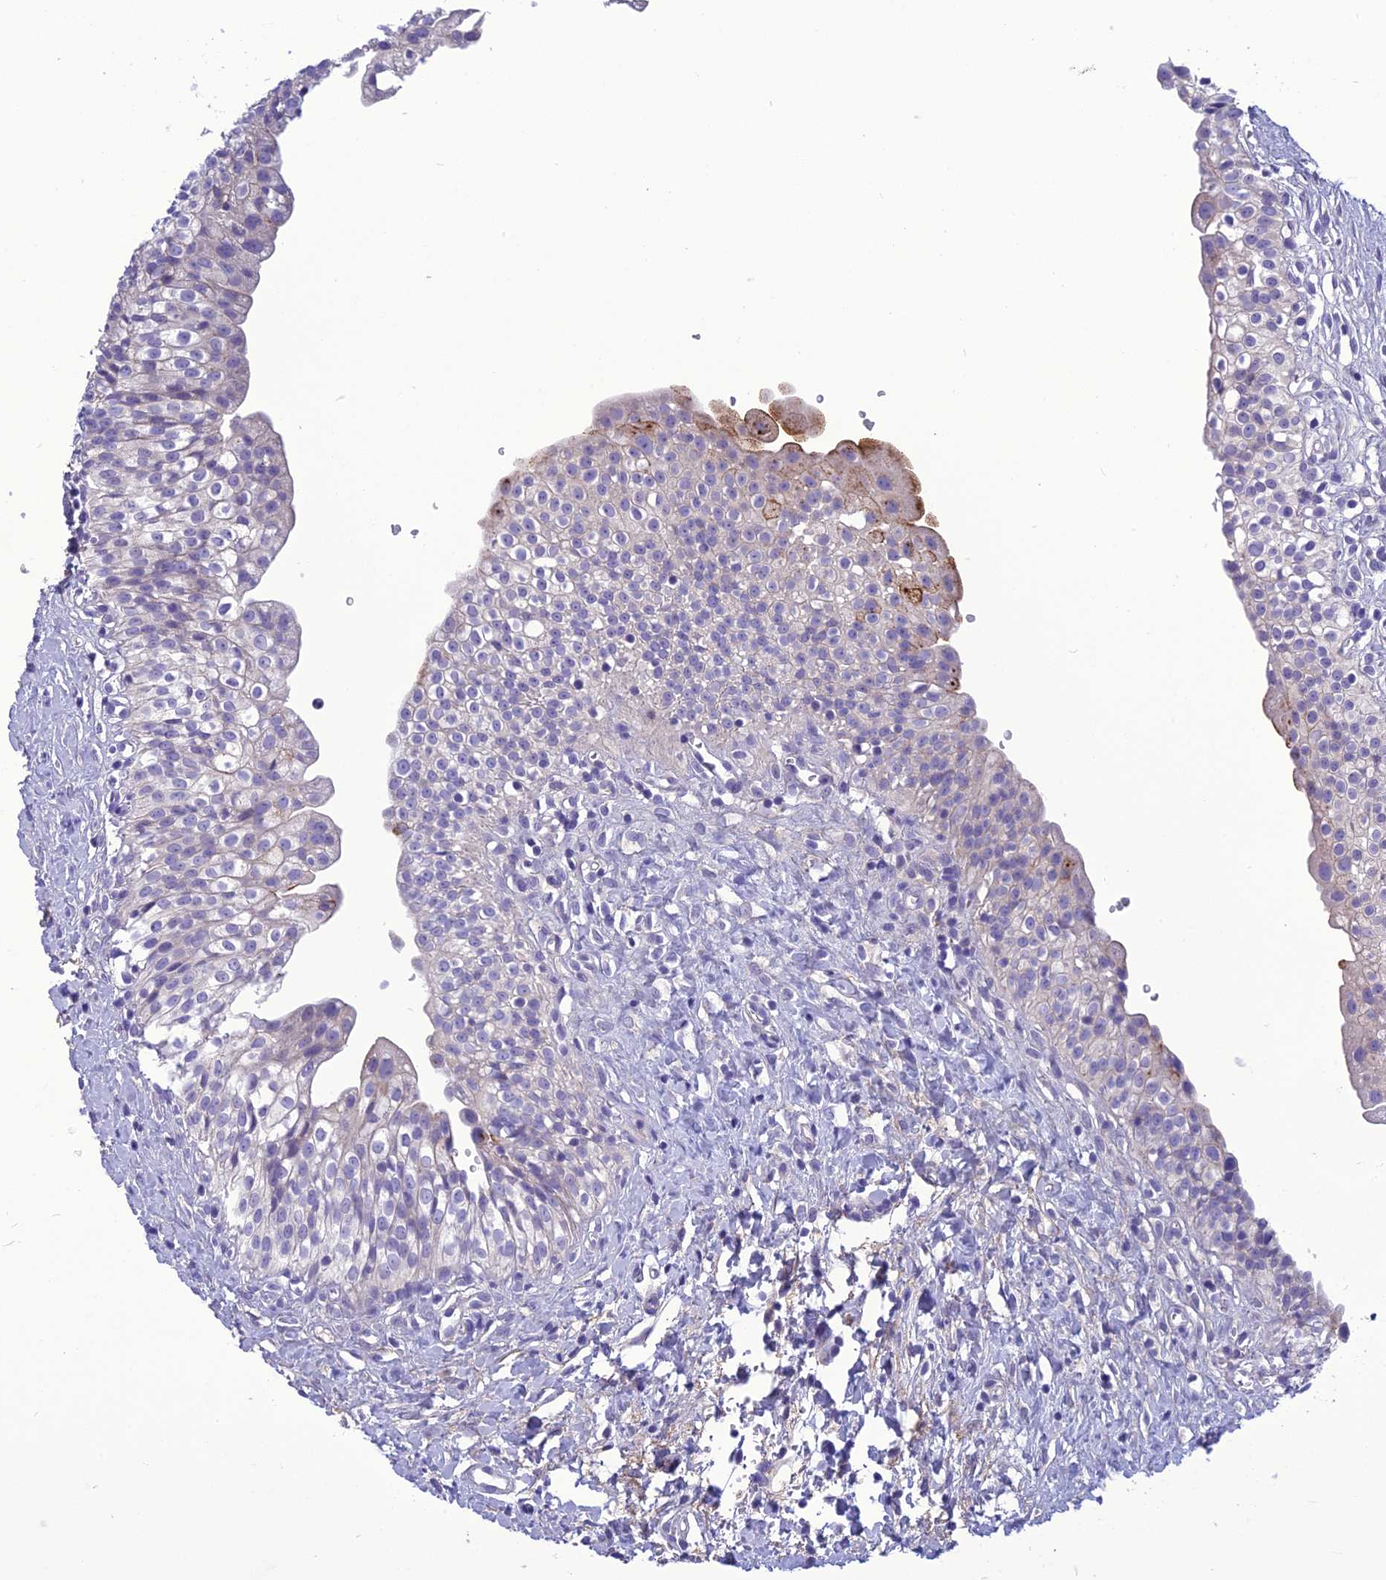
{"staining": {"intensity": "weak", "quantity": "<25%", "location": "cytoplasmic/membranous"}, "tissue": "urinary bladder", "cell_type": "Urothelial cells", "image_type": "normal", "snomed": [{"axis": "morphology", "description": "Normal tissue, NOS"}, {"axis": "topography", "description": "Urinary bladder"}], "caption": "High power microscopy image of an IHC image of benign urinary bladder, revealing no significant positivity in urothelial cells.", "gene": "BBS2", "patient": {"sex": "male", "age": 51}}